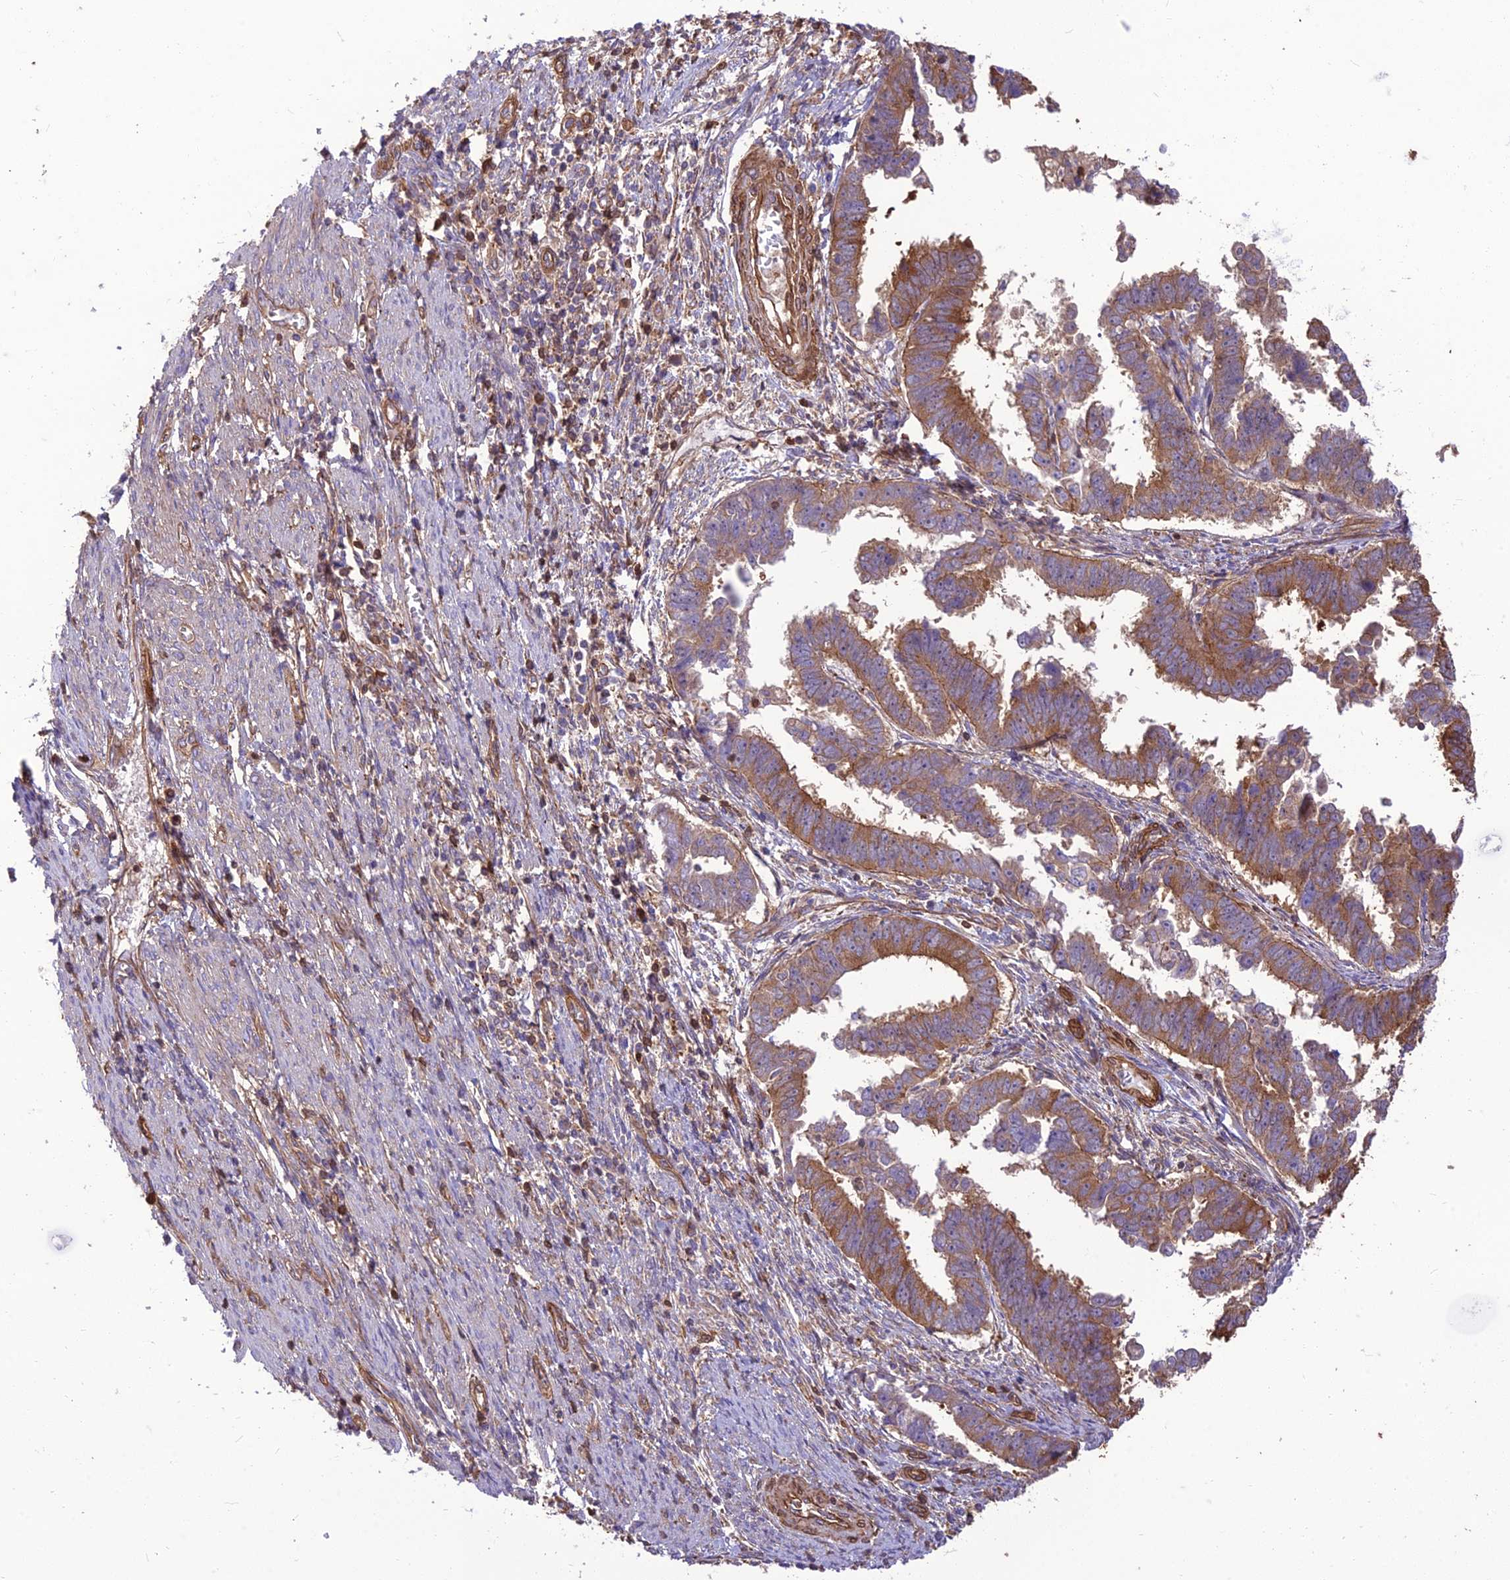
{"staining": {"intensity": "moderate", "quantity": ">75%", "location": "cytoplasmic/membranous"}, "tissue": "endometrial cancer", "cell_type": "Tumor cells", "image_type": "cancer", "snomed": [{"axis": "morphology", "description": "Adenocarcinoma, NOS"}, {"axis": "topography", "description": "Endometrium"}], "caption": "A histopathology image of human endometrial cancer (adenocarcinoma) stained for a protein displays moderate cytoplasmic/membranous brown staining in tumor cells.", "gene": "HPSE2", "patient": {"sex": "female", "age": 75}}